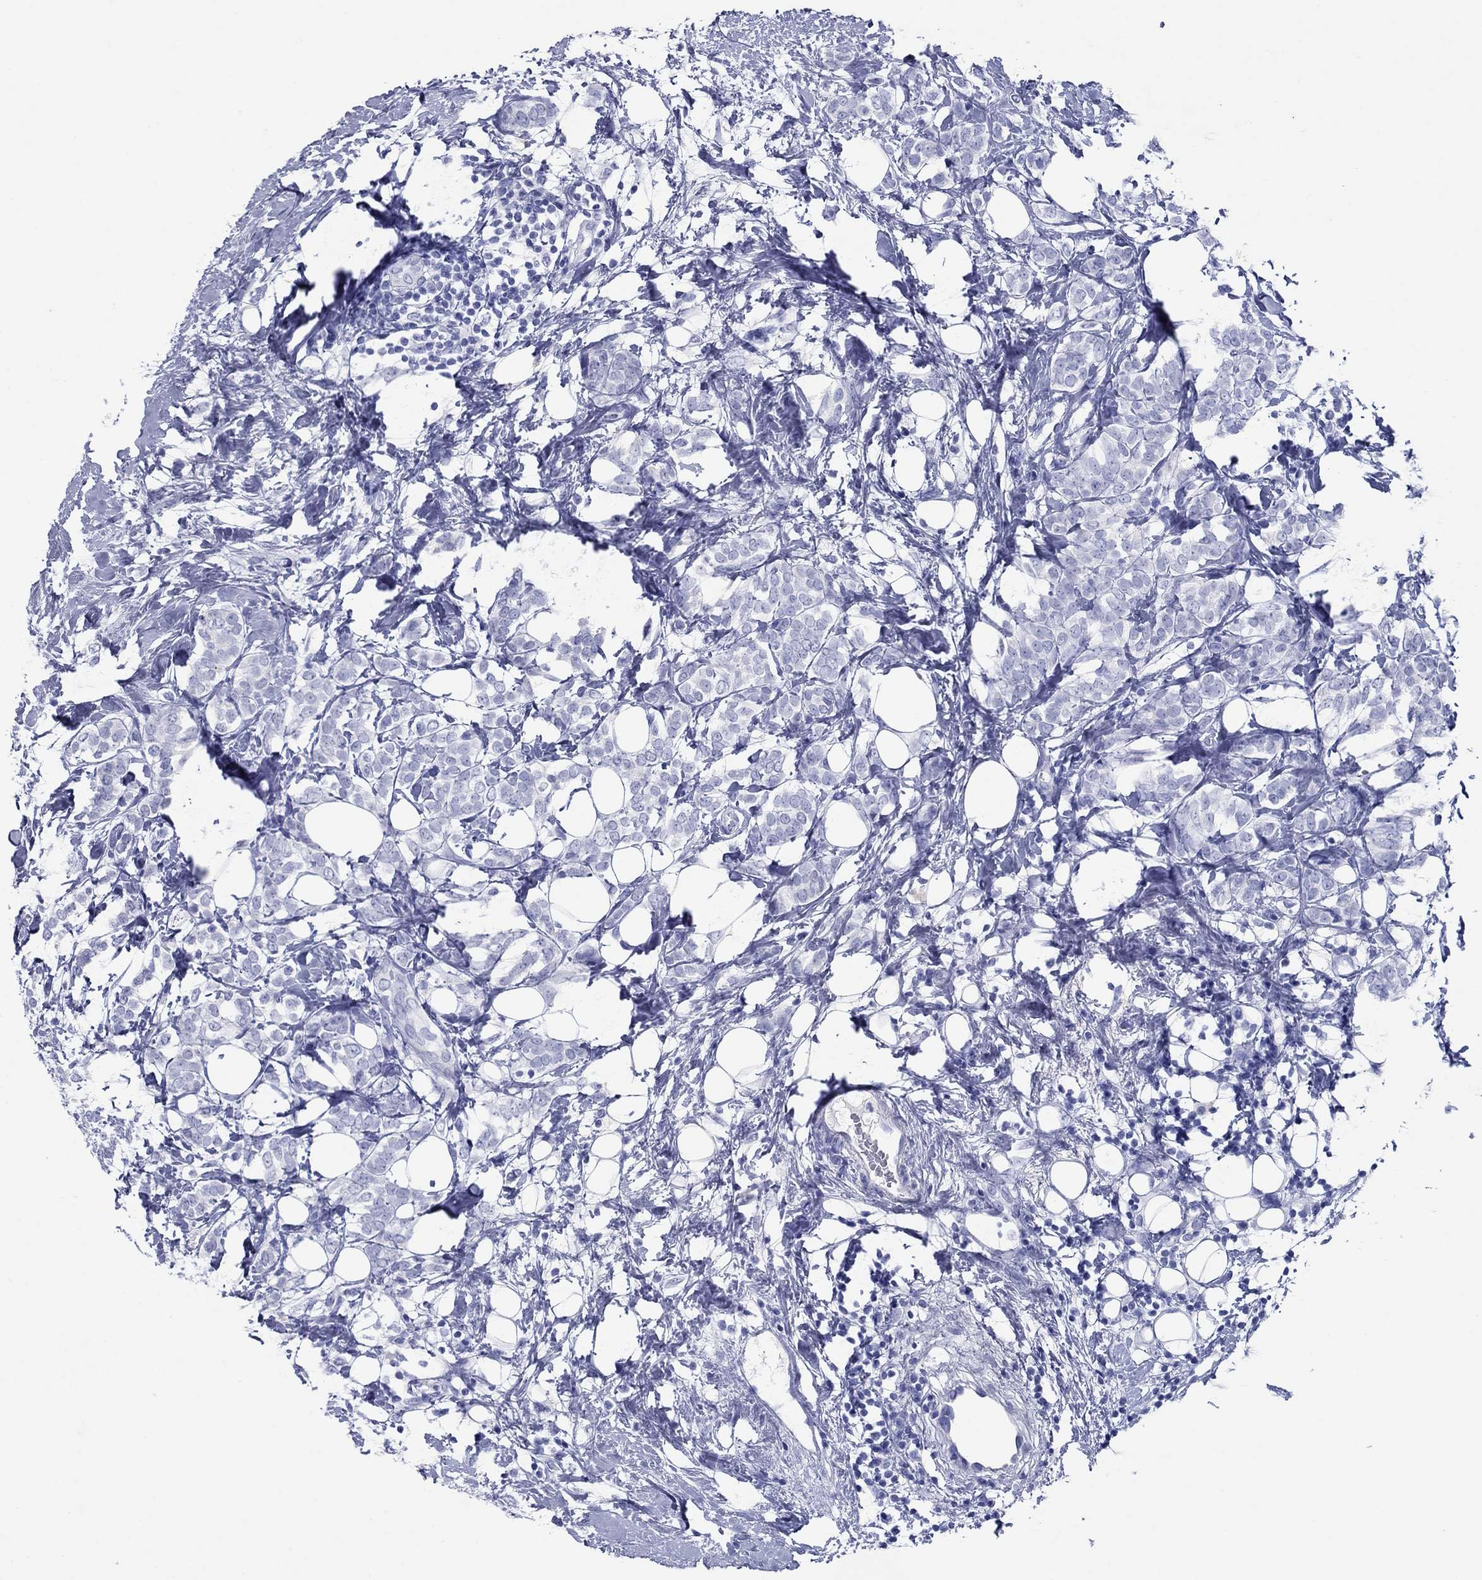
{"staining": {"intensity": "negative", "quantity": "none", "location": "none"}, "tissue": "breast cancer", "cell_type": "Tumor cells", "image_type": "cancer", "snomed": [{"axis": "morphology", "description": "Lobular carcinoma"}, {"axis": "topography", "description": "Breast"}], "caption": "The image displays no significant expression in tumor cells of breast cancer.", "gene": "ATP4A", "patient": {"sex": "female", "age": 49}}